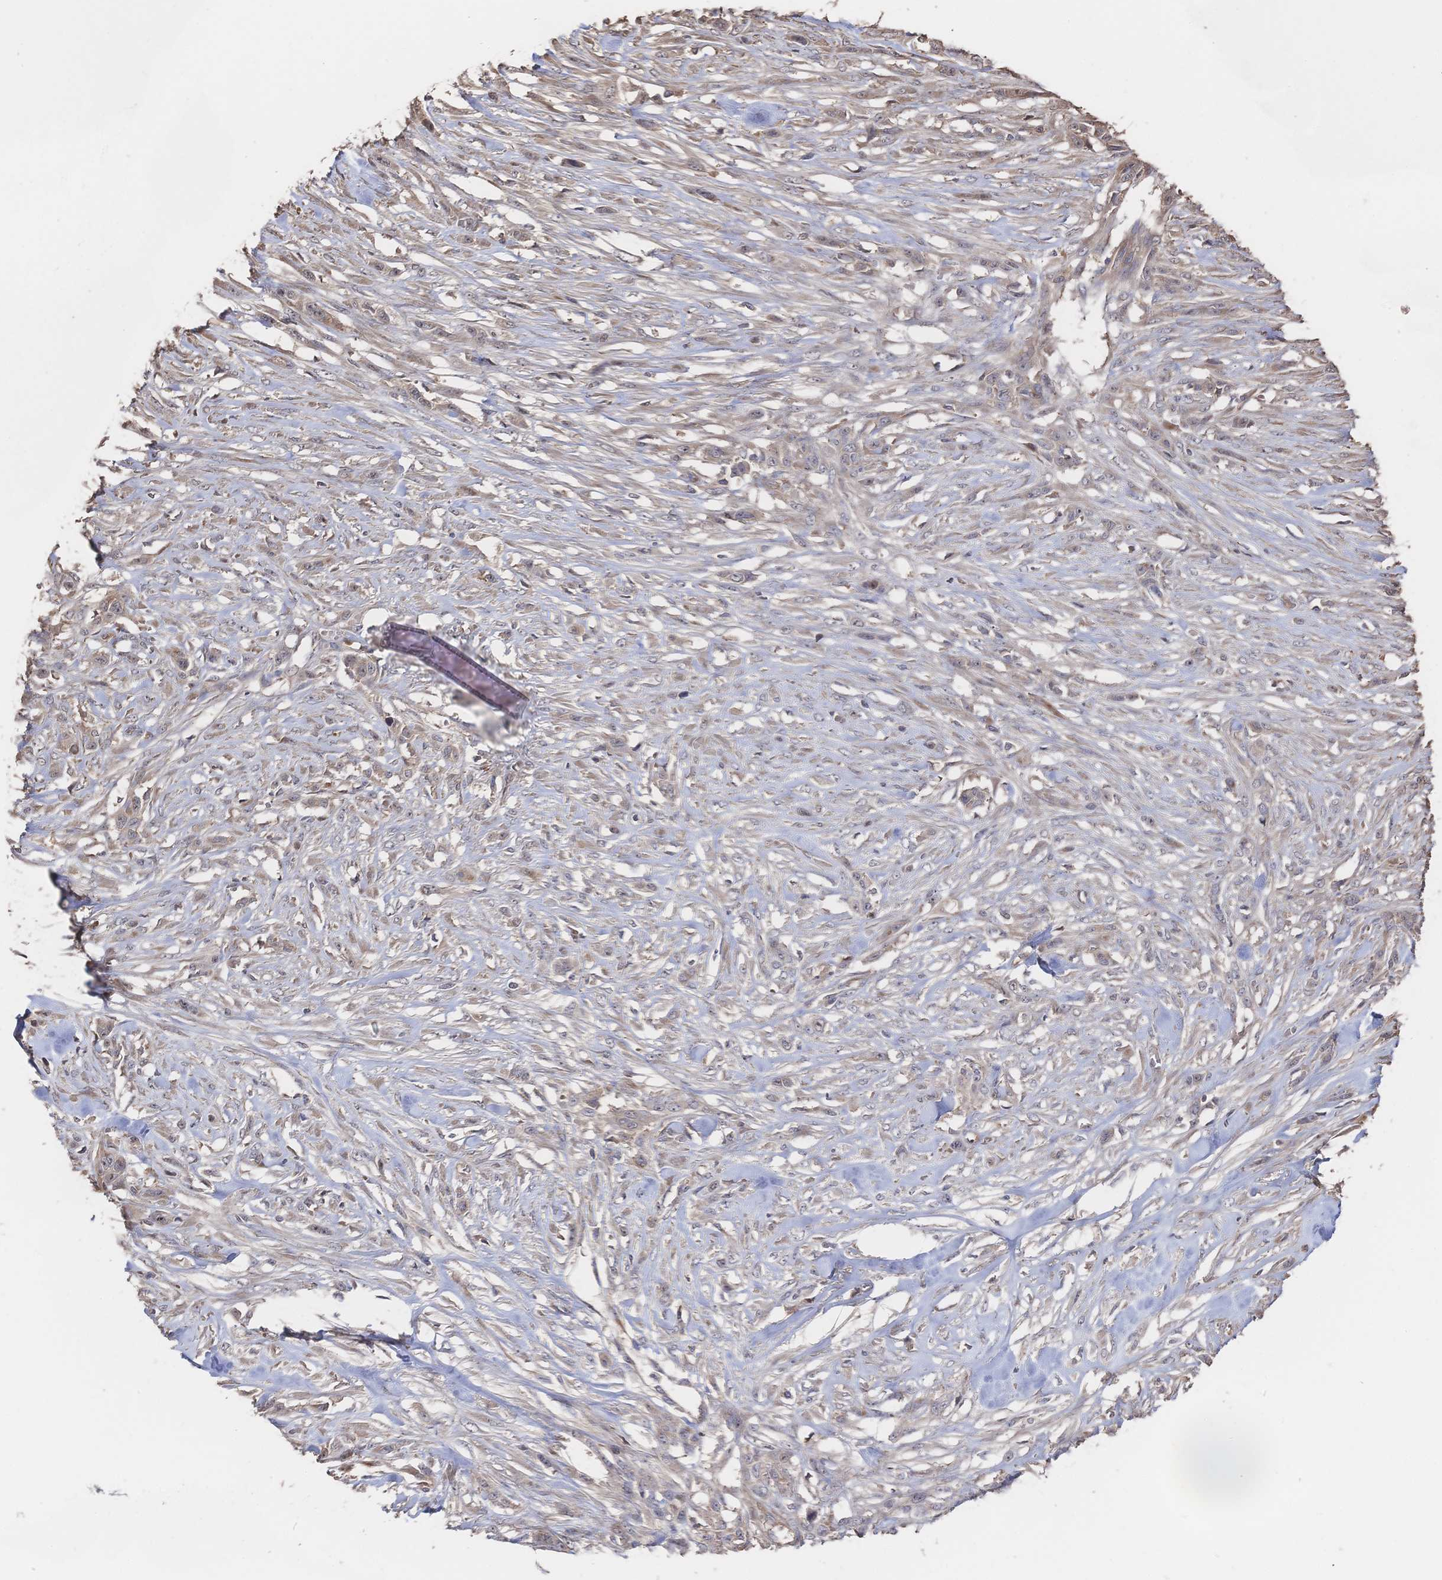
{"staining": {"intensity": "weak", "quantity": "25%-75%", "location": "cytoplasmic/membranous"}, "tissue": "skin cancer", "cell_type": "Tumor cells", "image_type": "cancer", "snomed": [{"axis": "morphology", "description": "Squamous cell carcinoma, NOS"}, {"axis": "topography", "description": "Skin"}], "caption": "The immunohistochemical stain shows weak cytoplasmic/membranous staining in tumor cells of squamous cell carcinoma (skin) tissue.", "gene": "DNAJA4", "patient": {"sex": "female", "age": 59}}